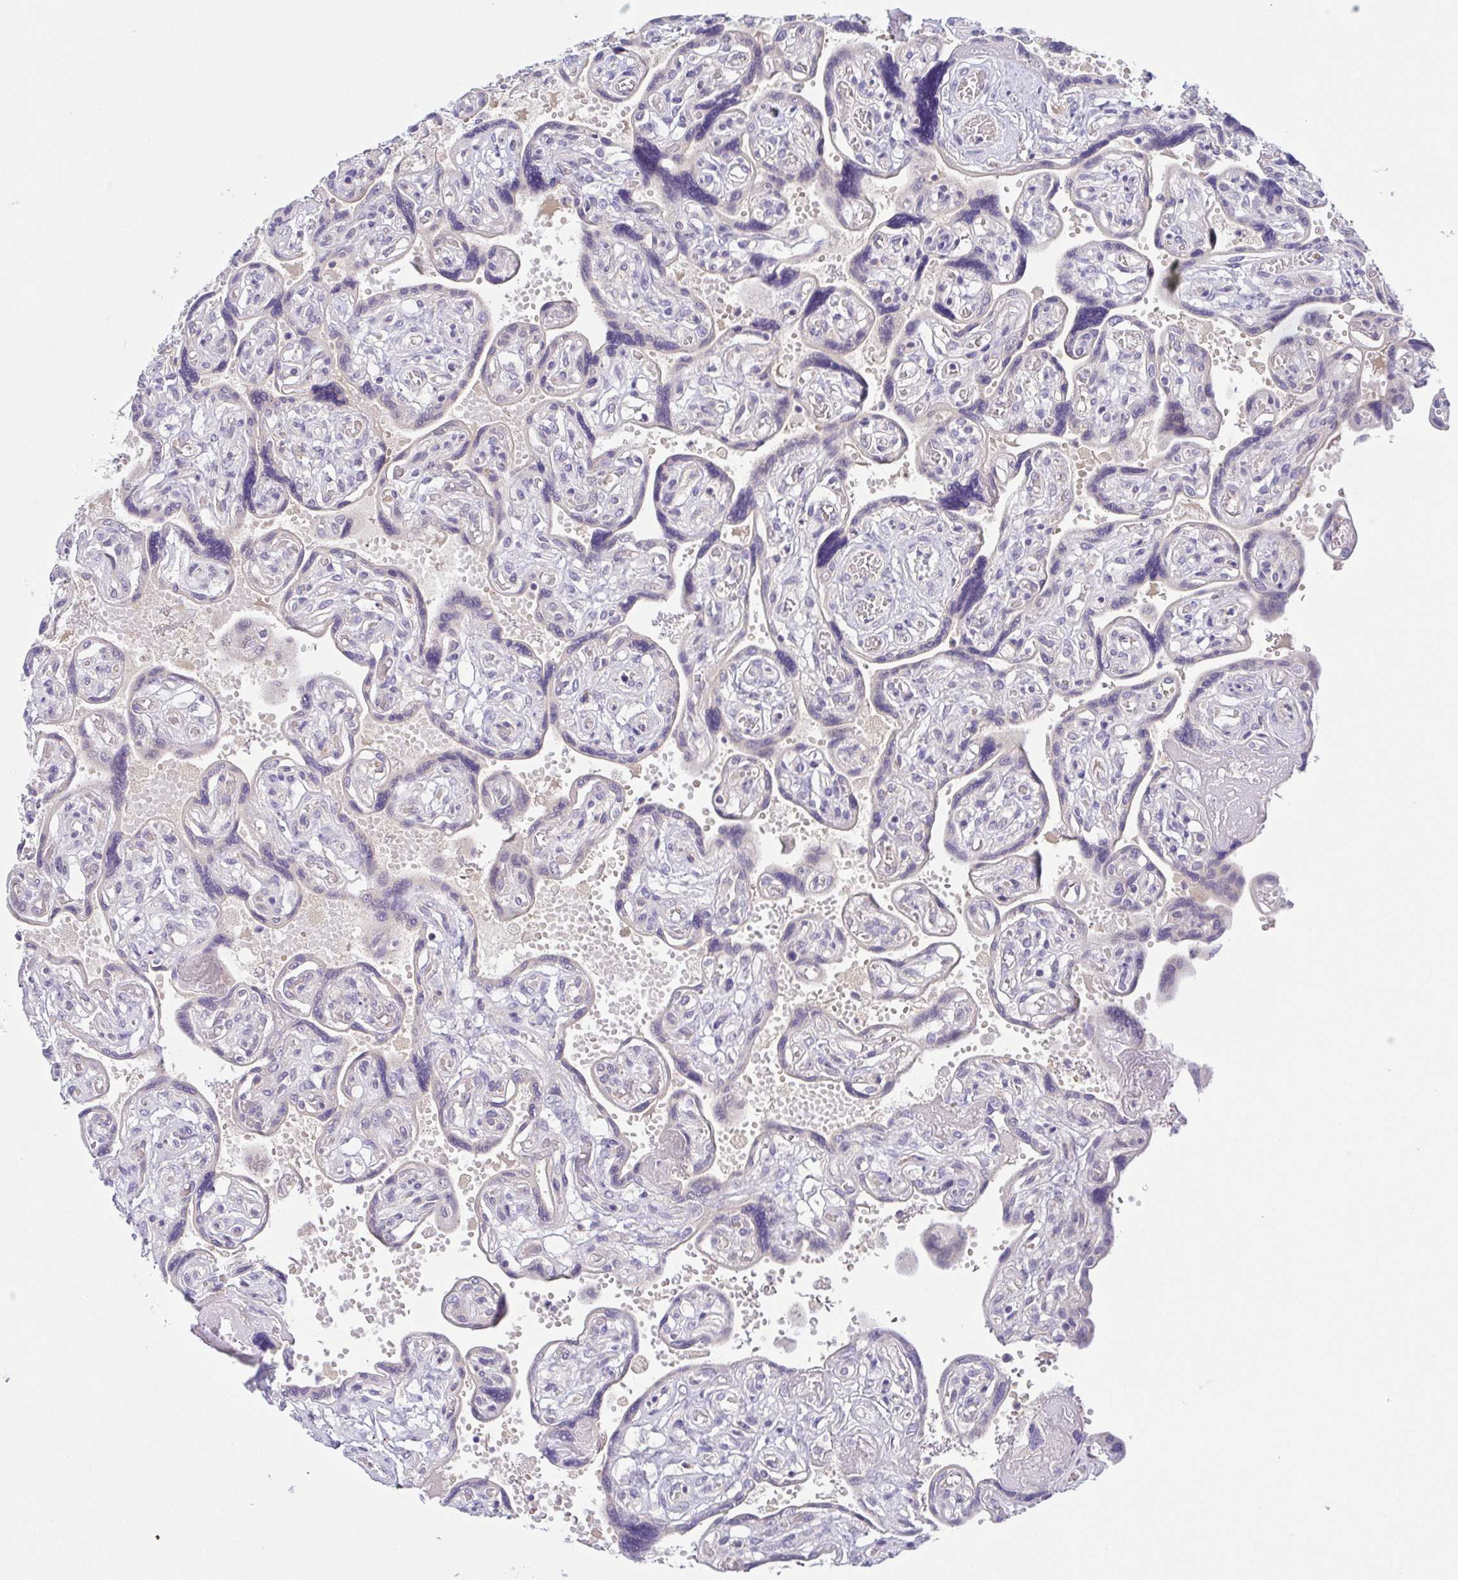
{"staining": {"intensity": "weak", "quantity": "<25%", "location": "cytoplasmic/membranous"}, "tissue": "placenta", "cell_type": "Decidual cells", "image_type": "normal", "snomed": [{"axis": "morphology", "description": "Normal tissue, NOS"}, {"axis": "topography", "description": "Placenta"}], "caption": "Decidual cells show no significant protein staining in benign placenta. Brightfield microscopy of IHC stained with DAB (3,3'-diaminobenzidine) (brown) and hematoxylin (blue), captured at high magnification.", "gene": "BCL2L1", "patient": {"sex": "female", "age": 32}}